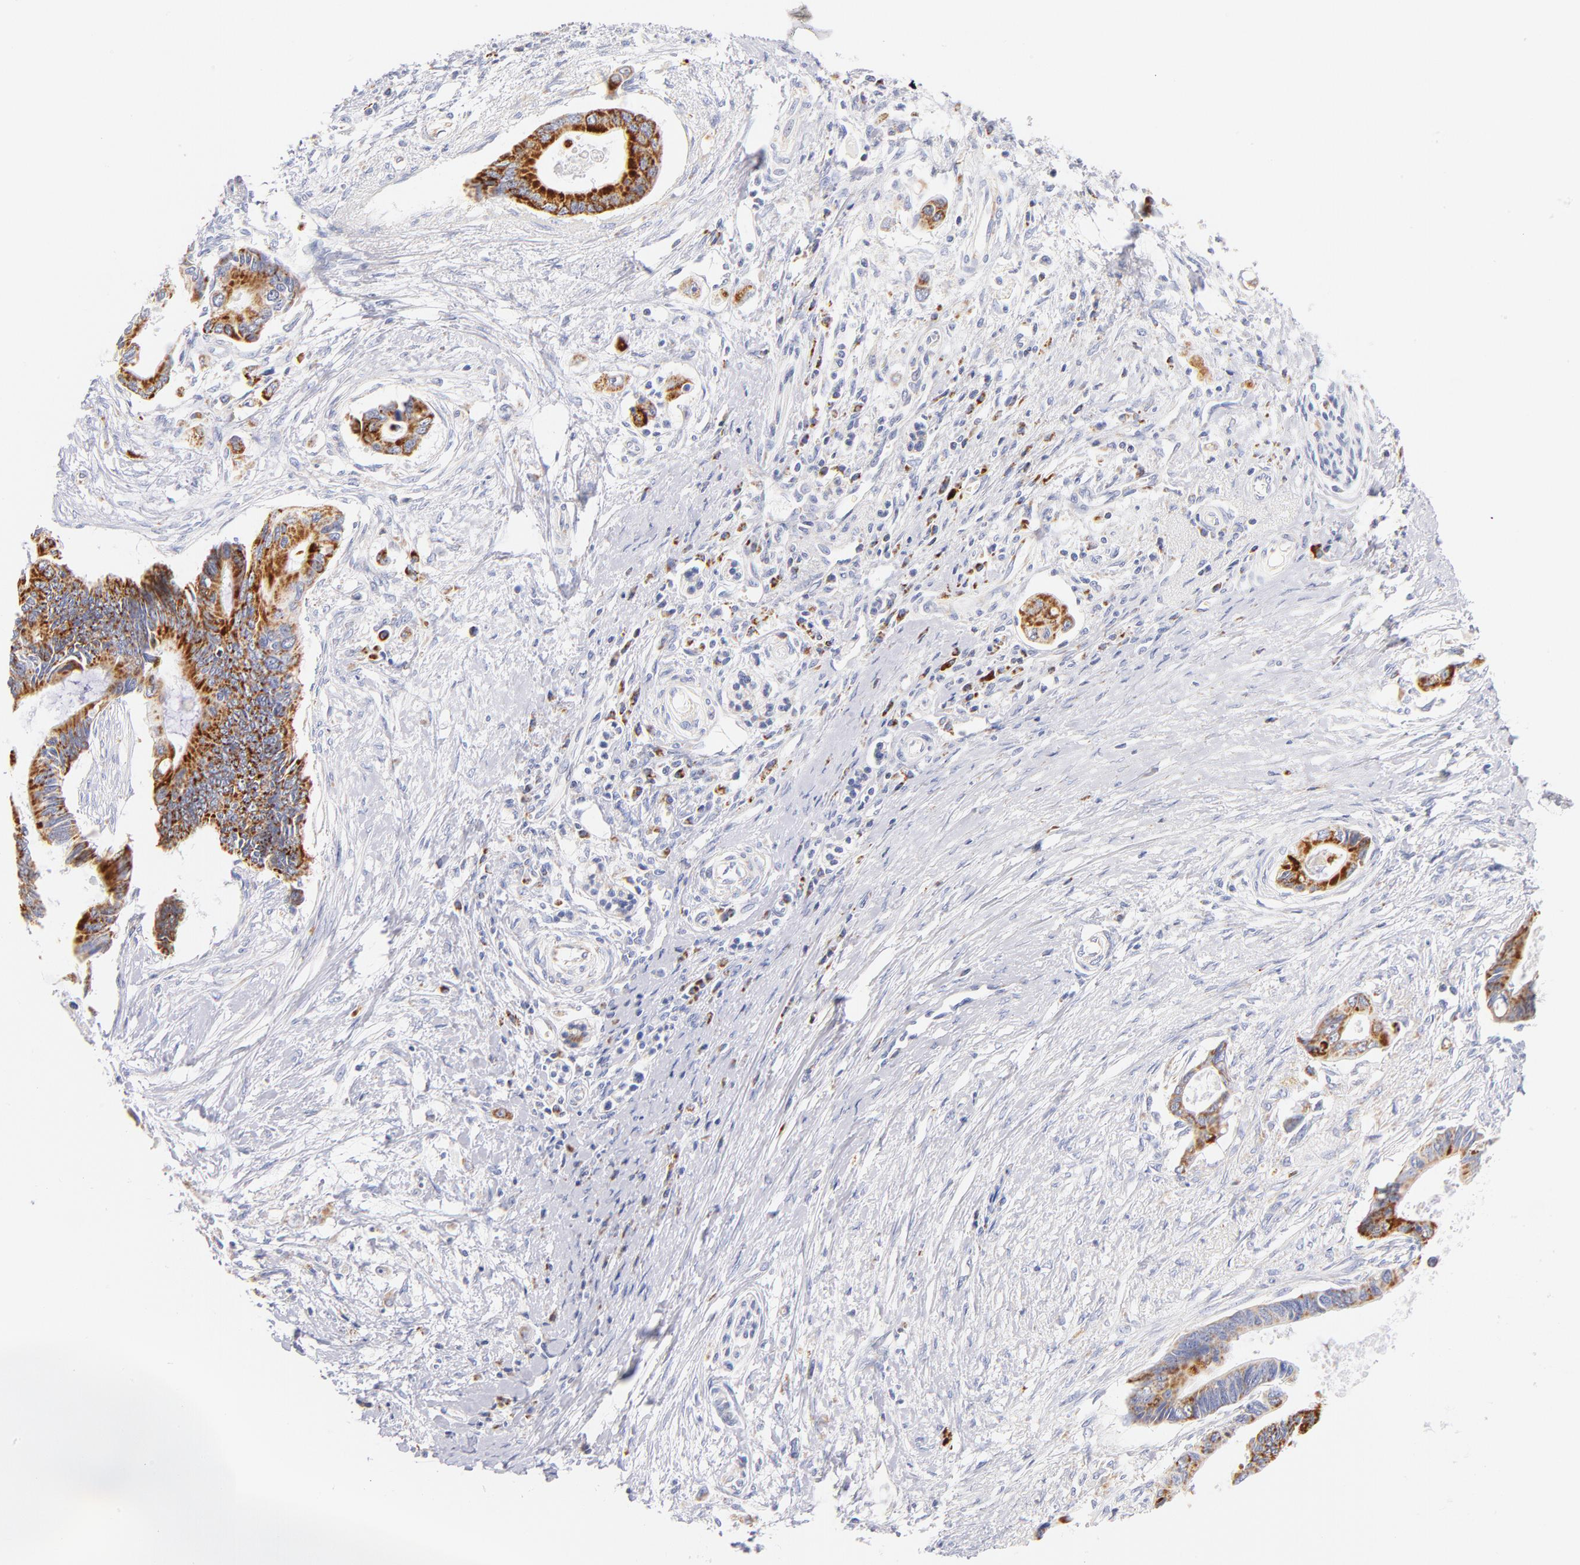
{"staining": {"intensity": "strong", "quantity": ">75%", "location": "cytoplasmic/membranous"}, "tissue": "pancreatic cancer", "cell_type": "Tumor cells", "image_type": "cancer", "snomed": [{"axis": "morphology", "description": "Adenocarcinoma, NOS"}, {"axis": "topography", "description": "Pancreas"}], "caption": "Pancreatic cancer was stained to show a protein in brown. There is high levels of strong cytoplasmic/membranous positivity in about >75% of tumor cells.", "gene": "AIFM1", "patient": {"sex": "female", "age": 70}}